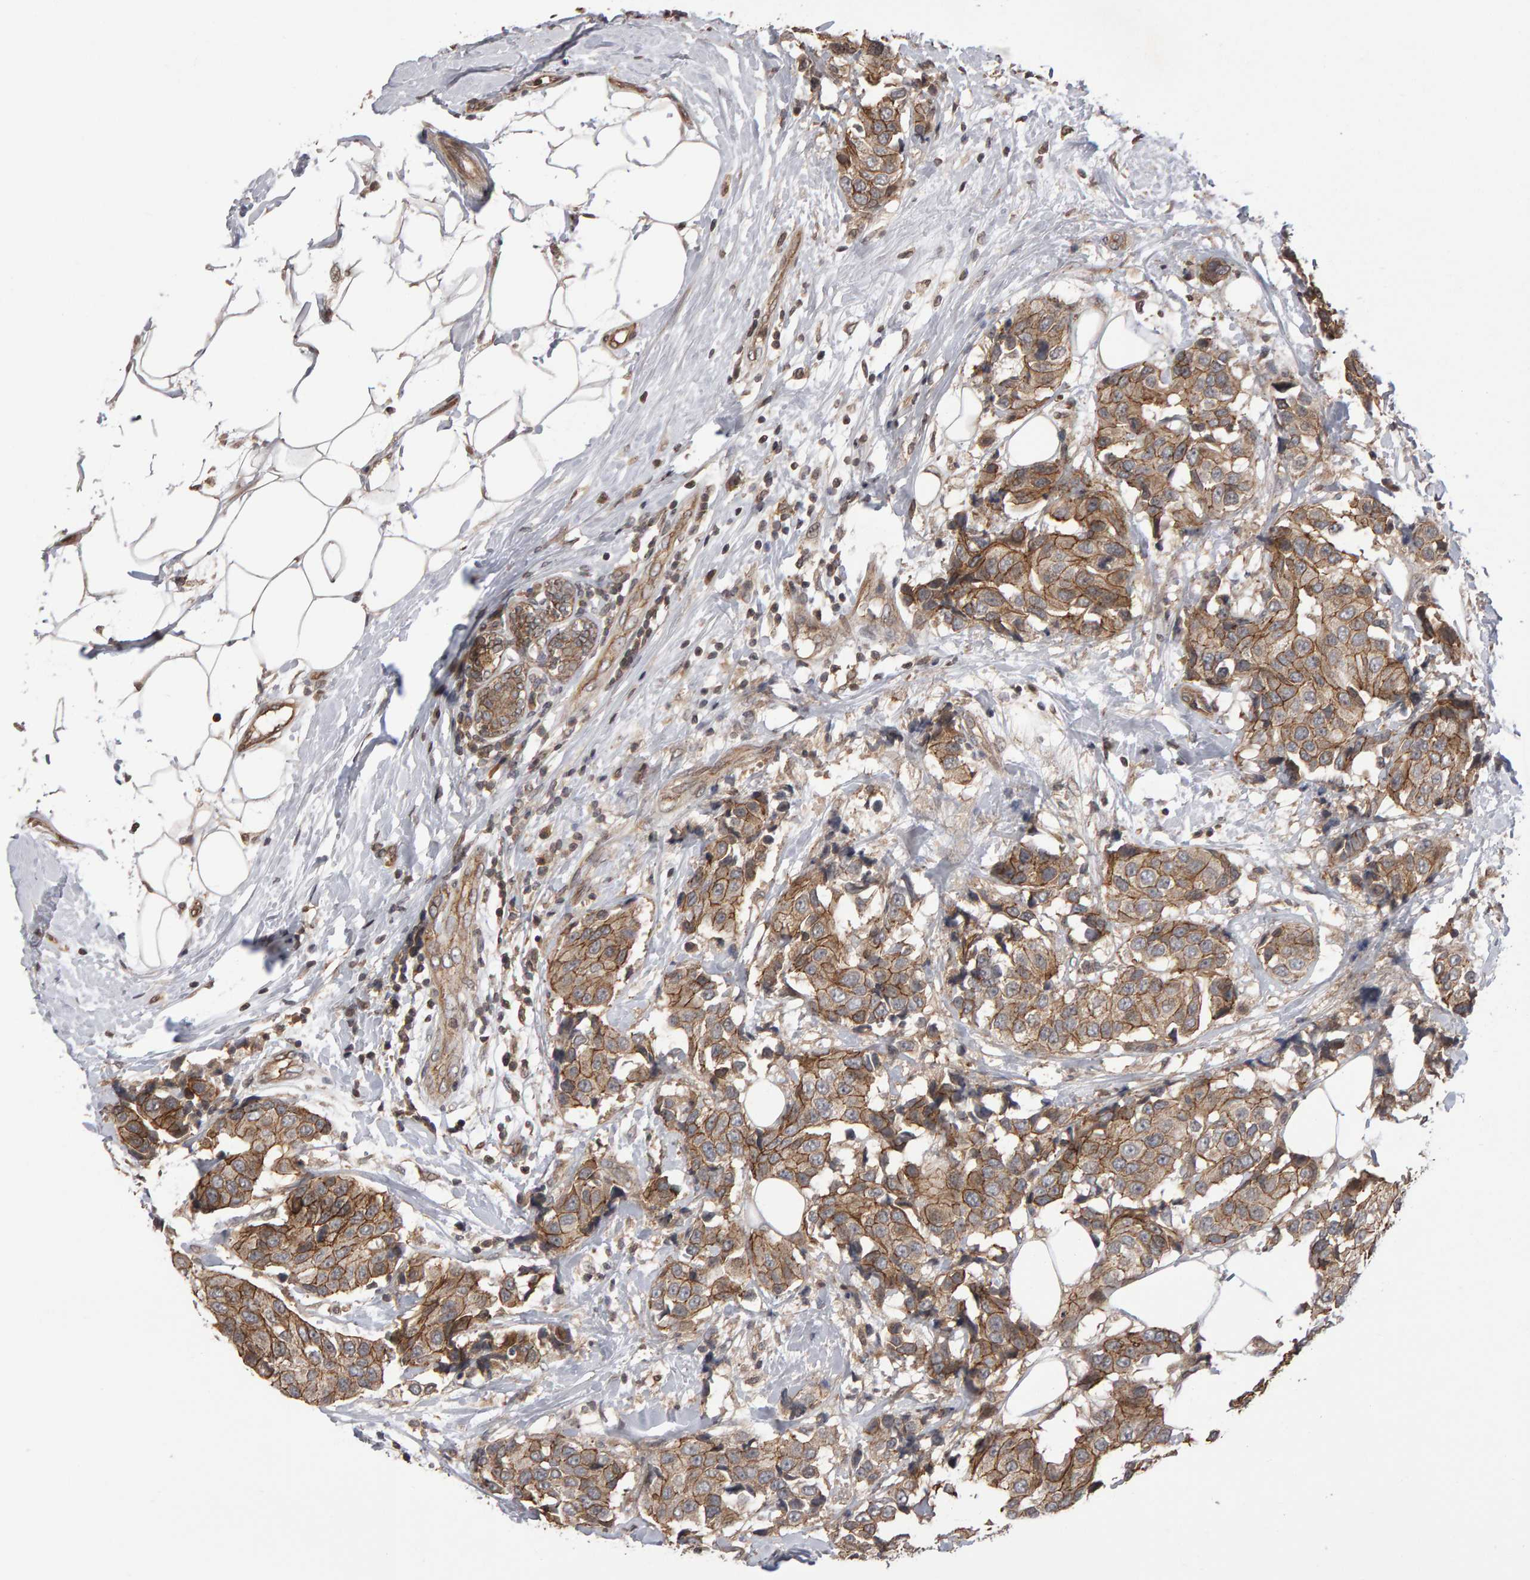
{"staining": {"intensity": "moderate", "quantity": ">75%", "location": "cytoplasmic/membranous"}, "tissue": "breast cancer", "cell_type": "Tumor cells", "image_type": "cancer", "snomed": [{"axis": "morphology", "description": "Normal tissue, NOS"}, {"axis": "morphology", "description": "Duct carcinoma"}, {"axis": "topography", "description": "Breast"}], "caption": "Human intraductal carcinoma (breast) stained with a protein marker reveals moderate staining in tumor cells.", "gene": "SCRIB", "patient": {"sex": "female", "age": 39}}